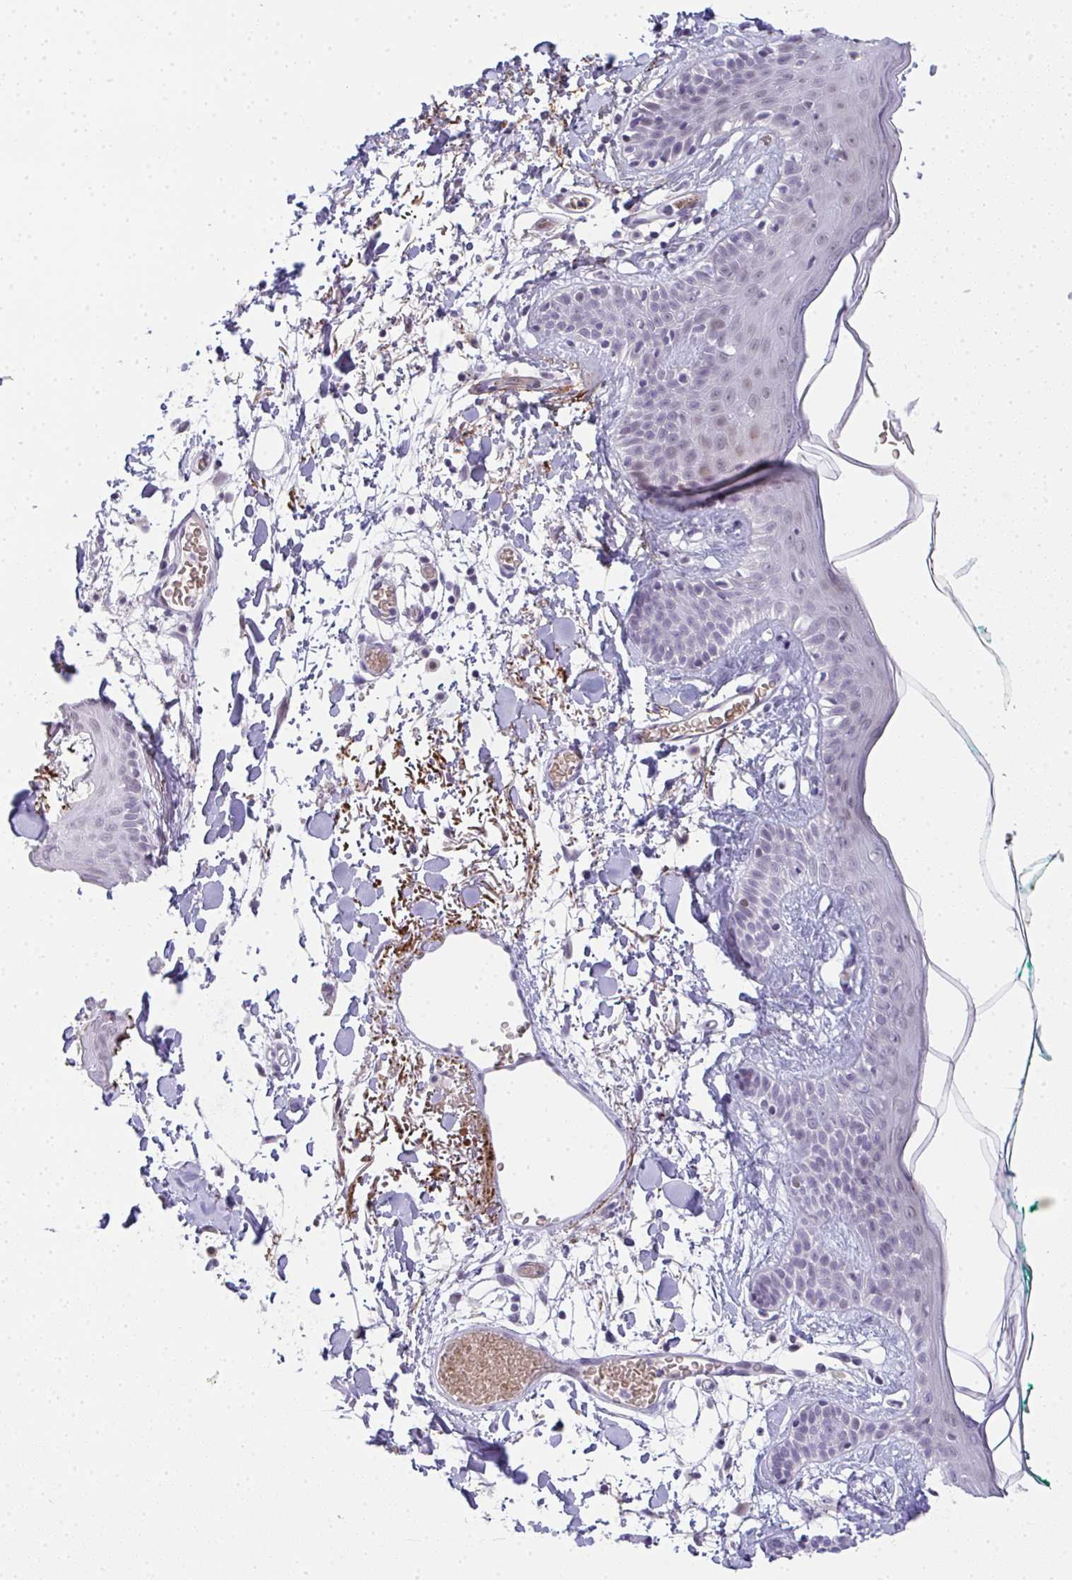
{"staining": {"intensity": "negative", "quantity": "none", "location": "none"}, "tissue": "skin", "cell_type": "Fibroblasts", "image_type": "normal", "snomed": [{"axis": "morphology", "description": "Normal tissue, NOS"}, {"axis": "topography", "description": "Skin"}], "caption": "This is a micrograph of immunohistochemistry (IHC) staining of unremarkable skin, which shows no positivity in fibroblasts.", "gene": "TNMD", "patient": {"sex": "male", "age": 79}}